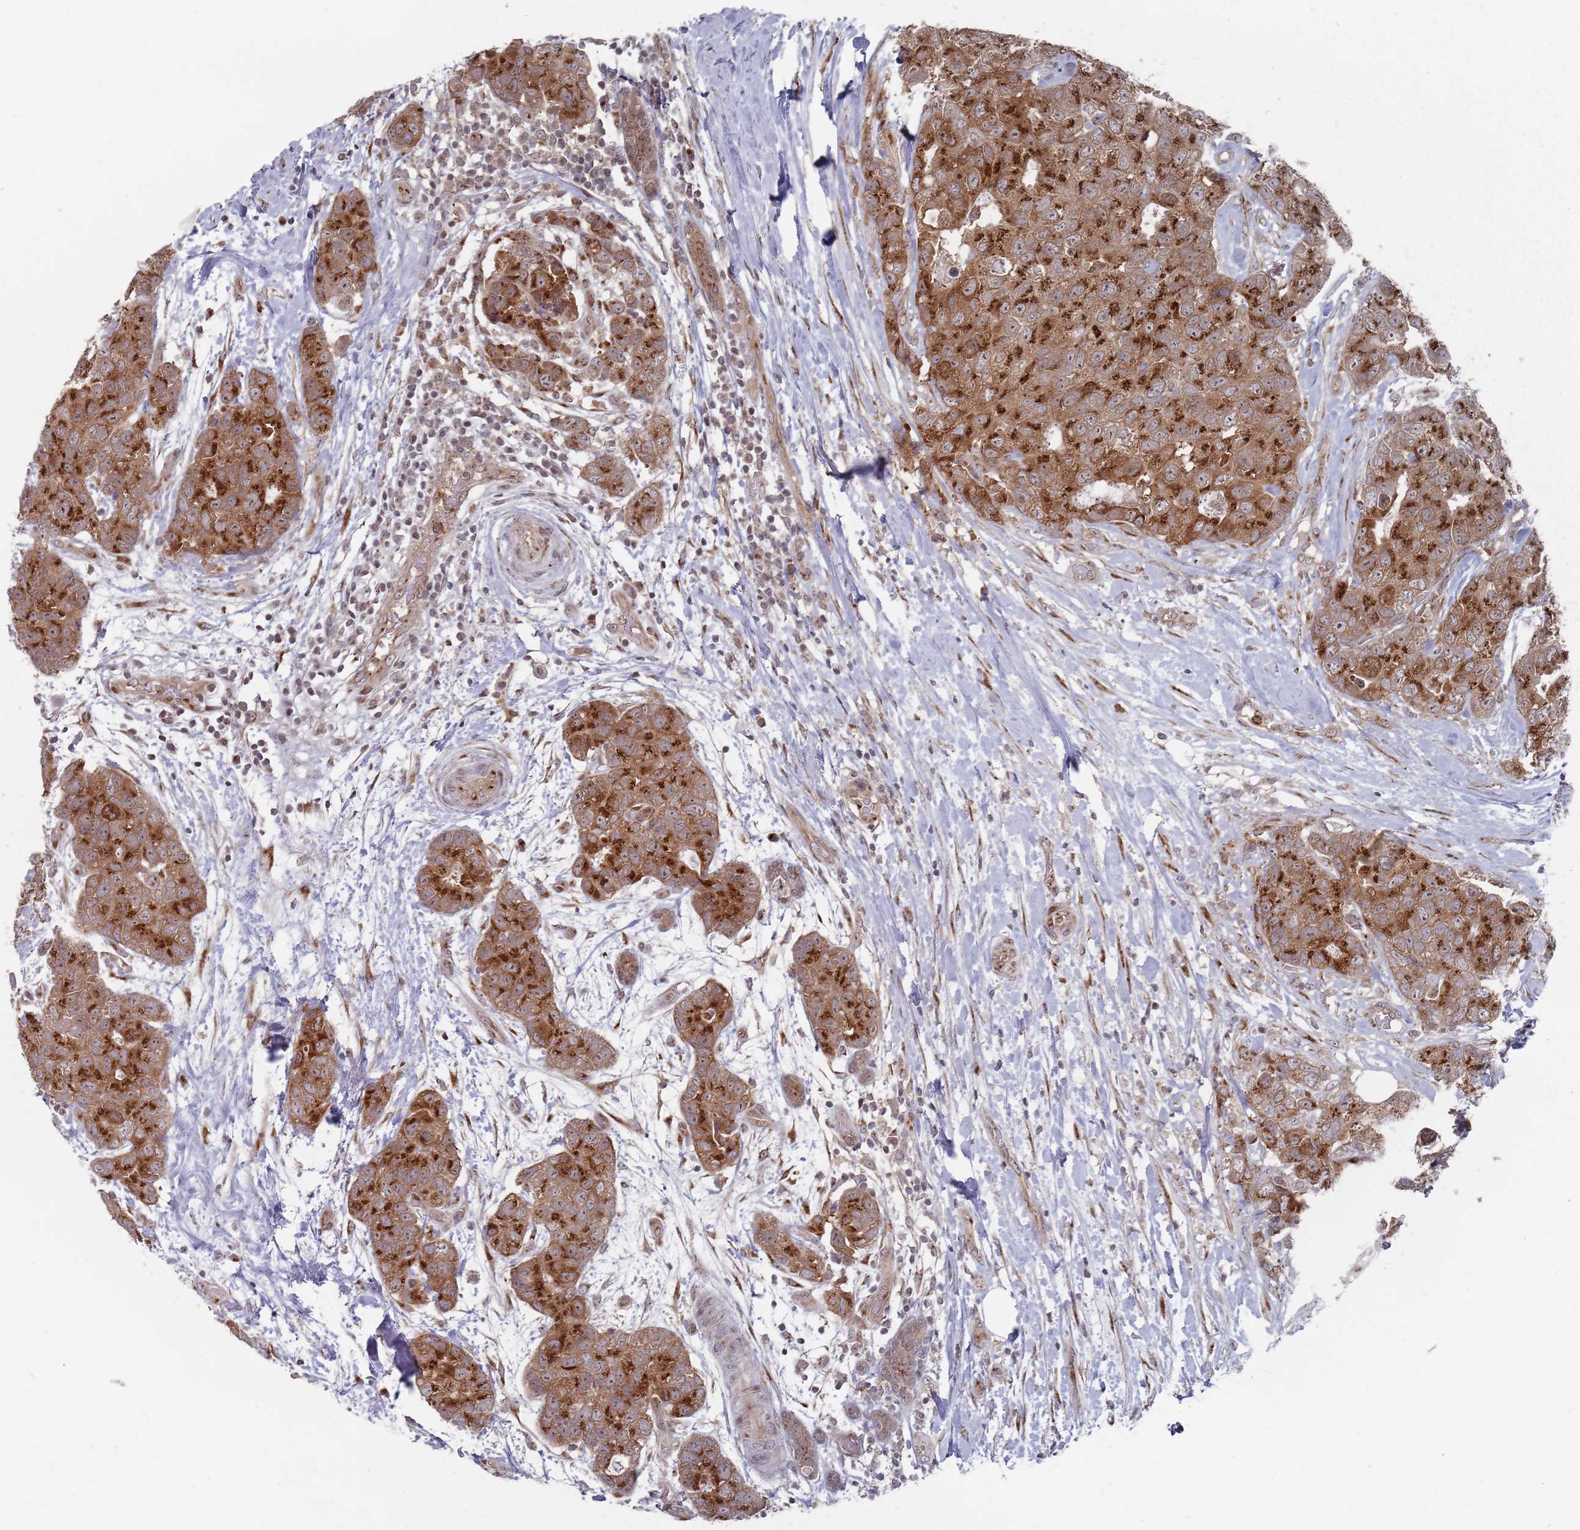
{"staining": {"intensity": "strong", "quantity": ">75%", "location": "cytoplasmic/membranous"}, "tissue": "breast cancer", "cell_type": "Tumor cells", "image_type": "cancer", "snomed": [{"axis": "morphology", "description": "Duct carcinoma"}, {"axis": "topography", "description": "Breast"}], "caption": "Intraductal carcinoma (breast) was stained to show a protein in brown. There is high levels of strong cytoplasmic/membranous positivity in about >75% of tumor cells. Nuclei are stained in blue.", "gene": "FMO4", "patient": {"sex": "female", "age": 62}}